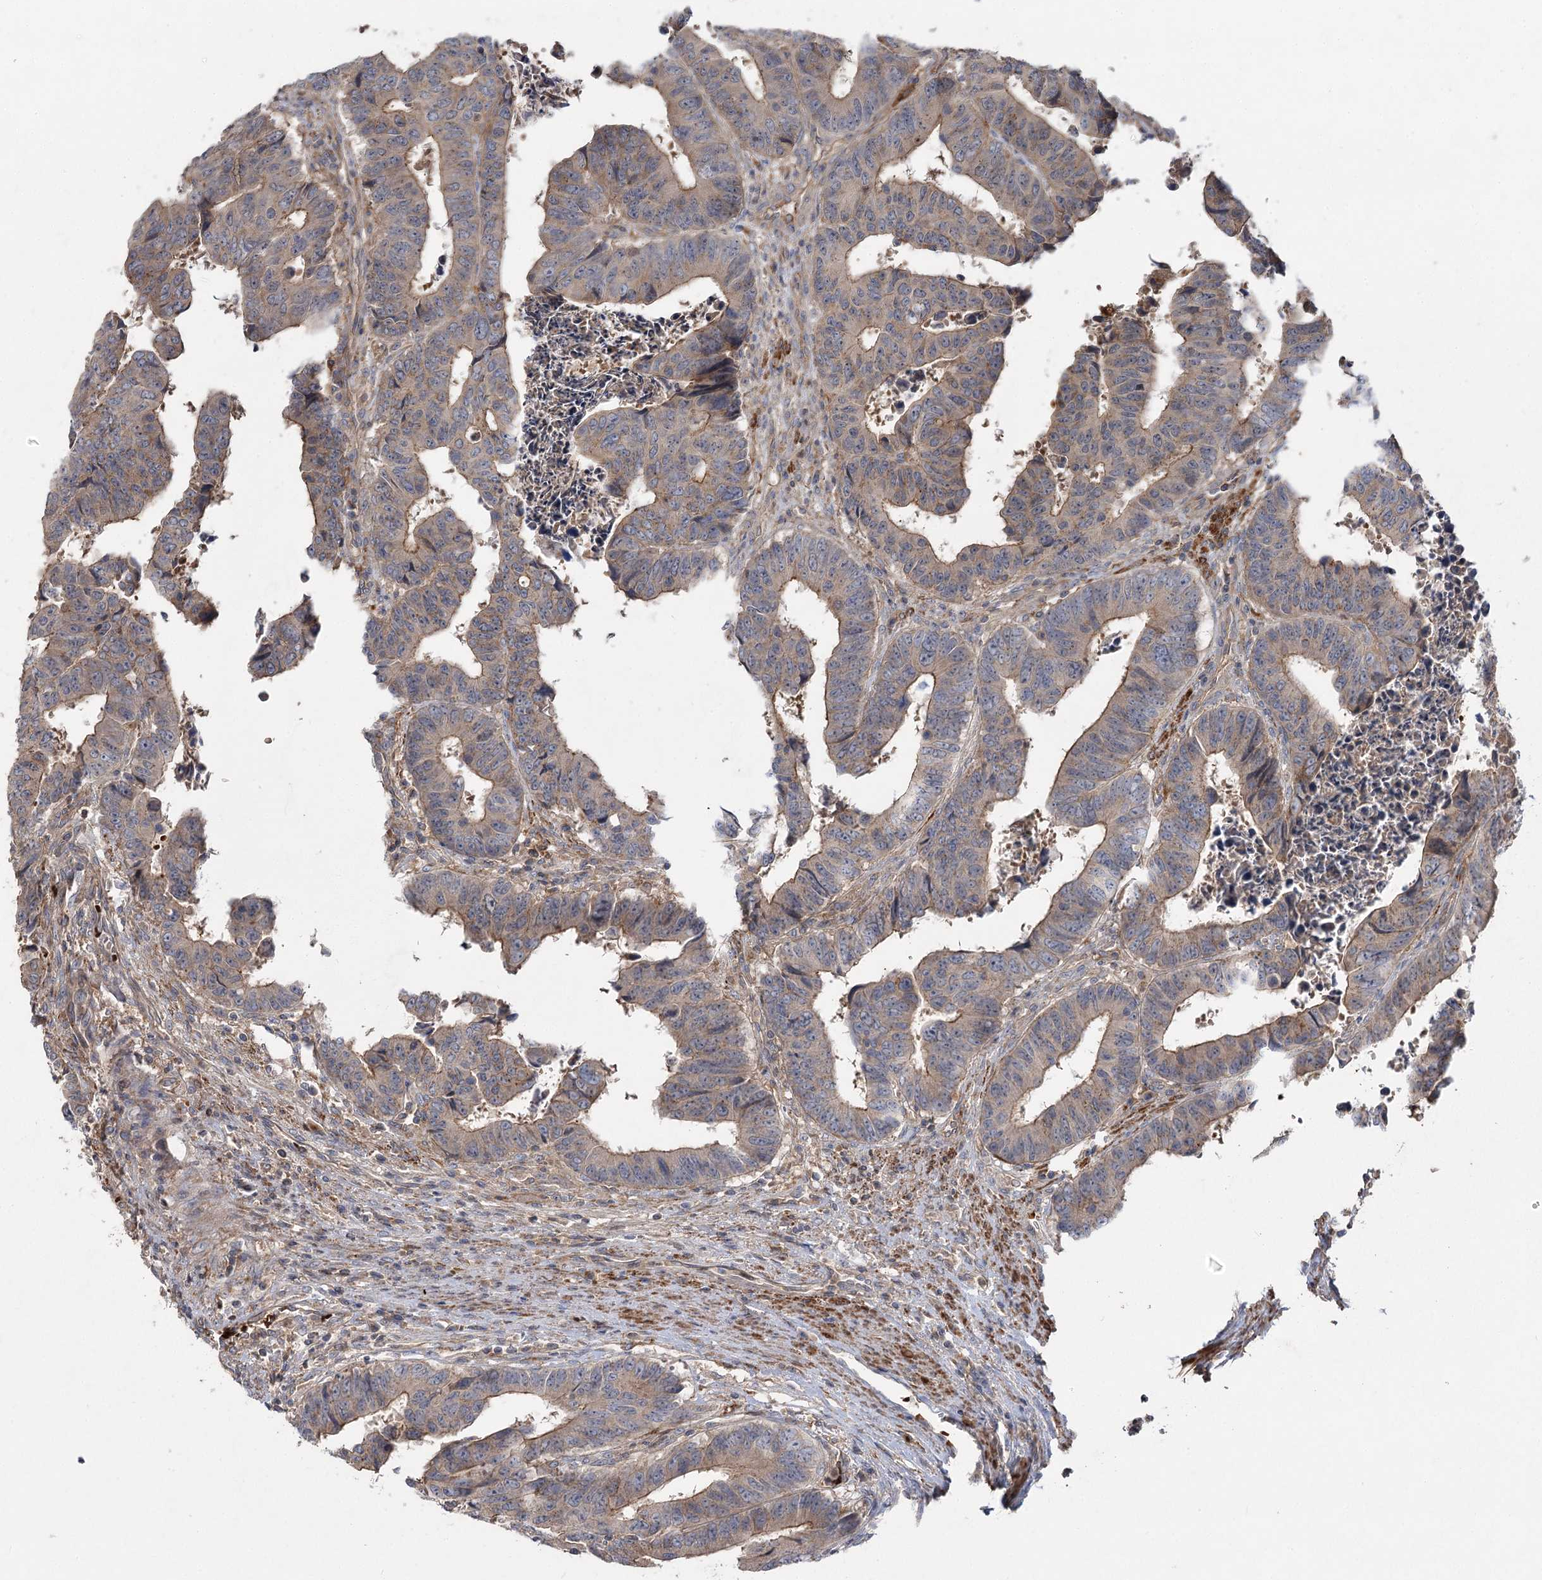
{"staining": {"intensity": "moderate", "quantity": ">75%", "location": "cytoplasmic/membranous"}, "tissue": "colorectal cancer", "cell_type": "Tumor cells", "image_type": "cancer", "snomed": [{"axis": "morphology", "description": "Adenocarcinoma, NOS"}, {"axis": "topography", "description": "Rectum"}], "caption": "Immunohistochemistry histopathology image of human colorectal adenocarcinoma stained for a protein (brown), which reveals medium levels of moderate cytoplasmic/membranous staining in approximately >75% of tumor cells.", "gene": "KIAA0825", "patient": {"sex": "male", "age": 84}}